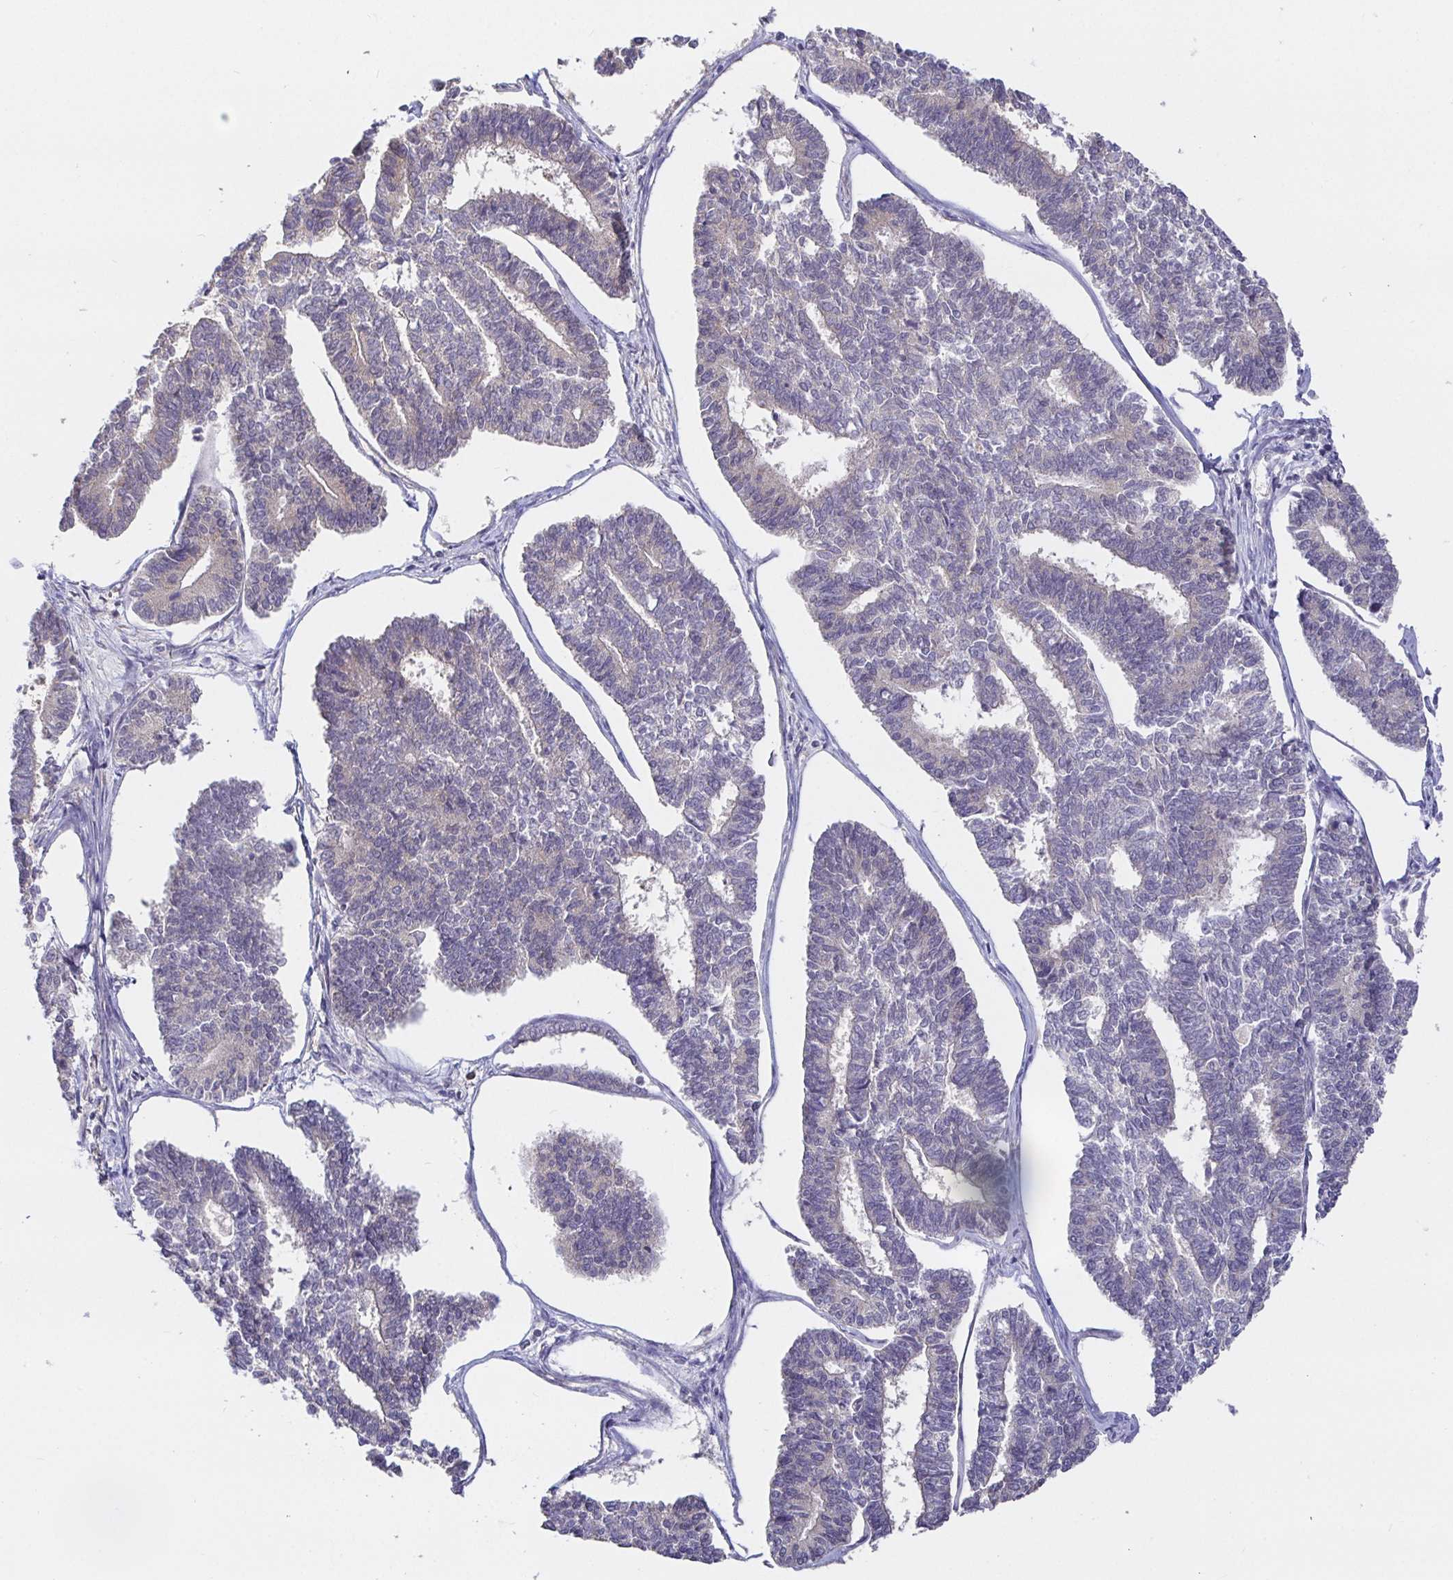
{"staining": {"intensity": "negative", "quantity": "none", "location": "none"}, "tissue": "endometrial cancer", "cell_type": "Tumor cells", "image_type": "cancer", "snomed": [{"axis": "morphology", "description": "Adenocarcinoma, NOS"}, {"axis": "topography", "description": "Endometrium"}], "caption": "High magnification brightfield microscopy of endometrial cancer stained with DAB (3,3'-diaminobenzidine) (brown) and counterstained with hematoxylin (blue): tumor cells show no significant staining.", "gene": "ZDHHC11", "patient": {"sex": "female", "age": 70}}